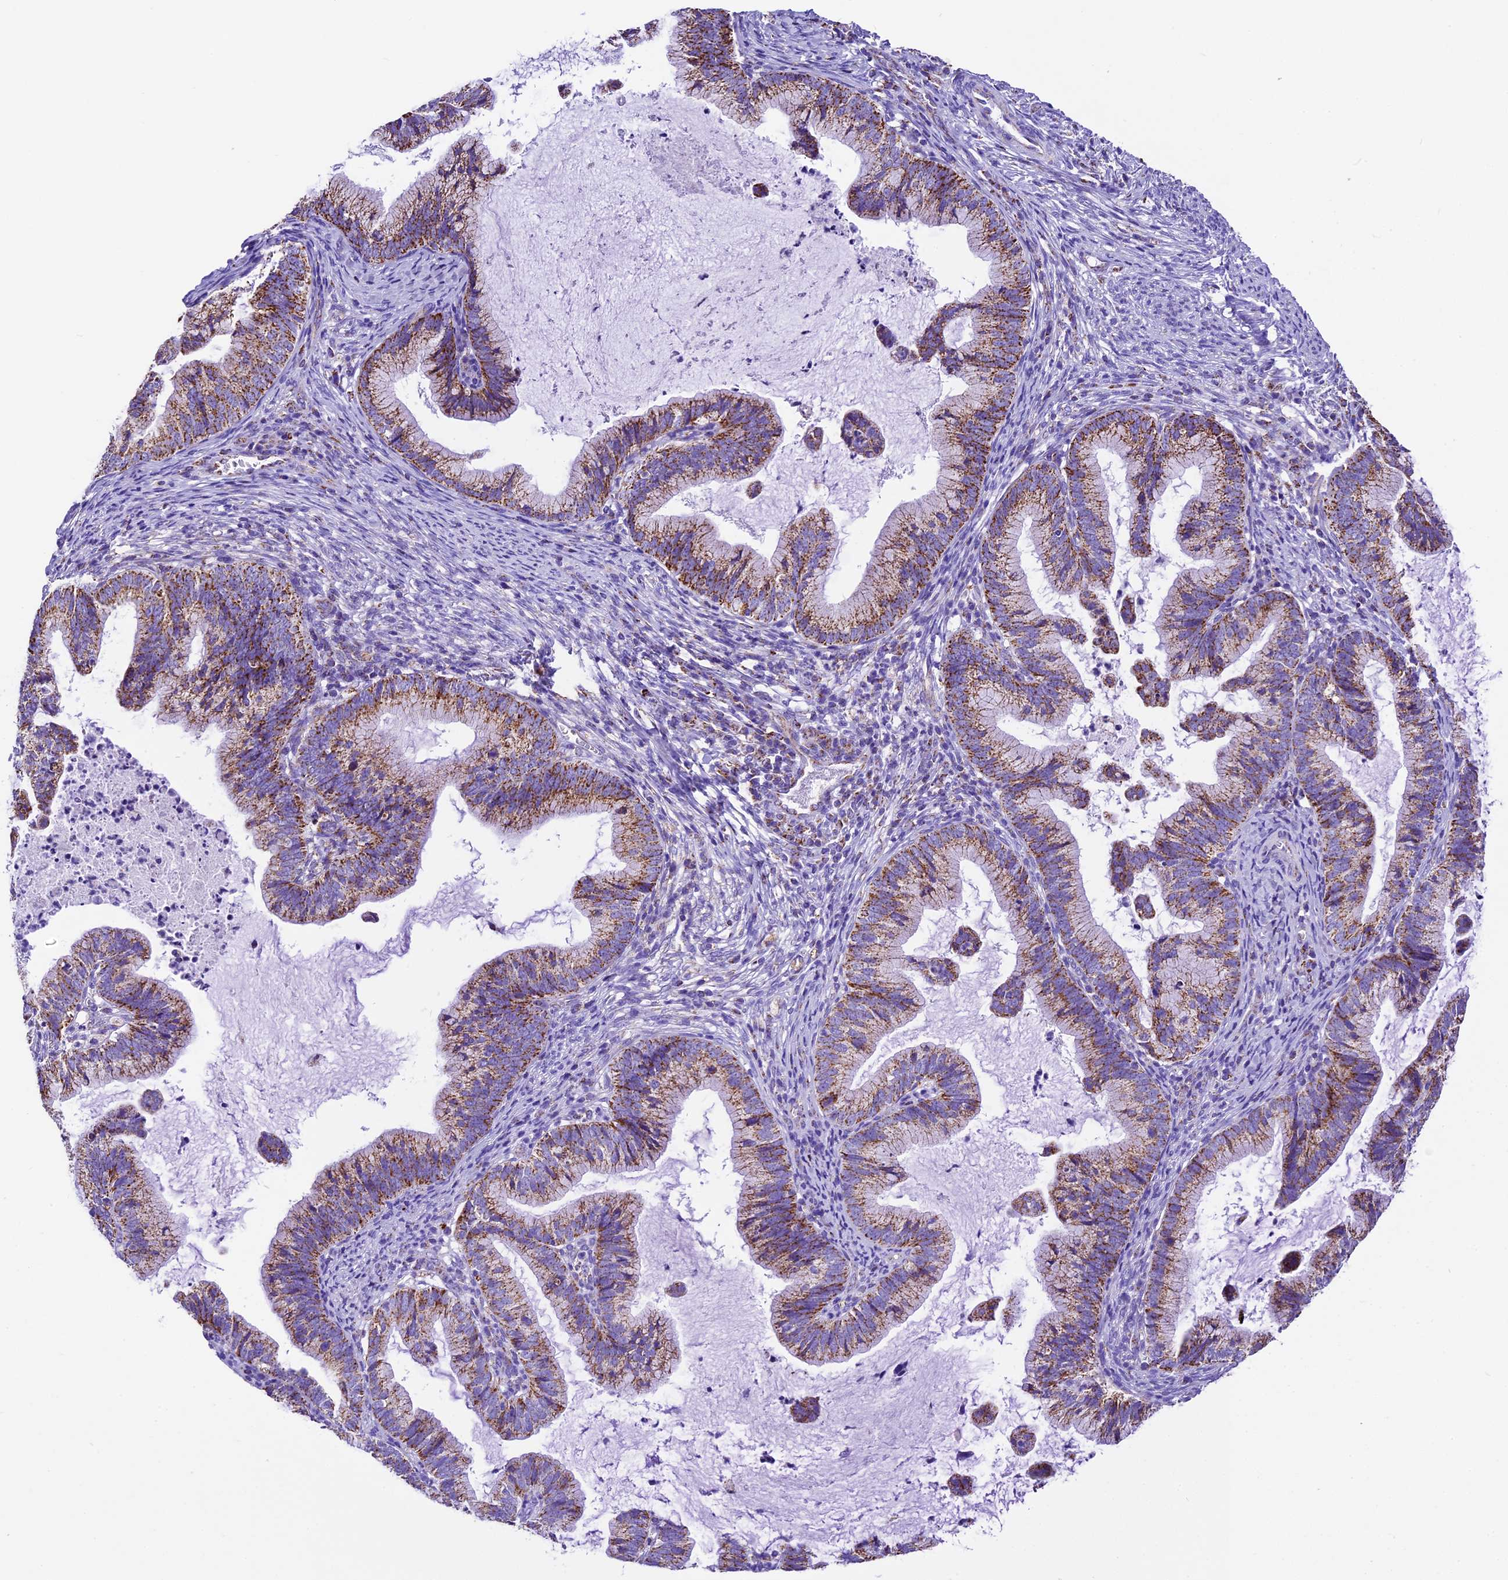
{"staining": {"intensity": "moderate", "quantity": ">75%", "location": "cytoplasmic/membranous"}, "tissue": "cervical cancer", "cell_type": "Tumor cells", "image_type": "cancer", "snomed": [{"axis": "morphology", "description": "Adenocarcinoma, NOS"}, {"axis": "topography", "description": "Cervix"}], "caption": "Immunohistochemistry (IHC) image of human cervical cancer (adenocarcinoma) stained for a protein (brown), which shows medium levels of moderate cytoplasmic/membranous staining in about >75% of tumor cells.", "gene": "DCAF5", "patient": {"sex": "female", "age": 36}}